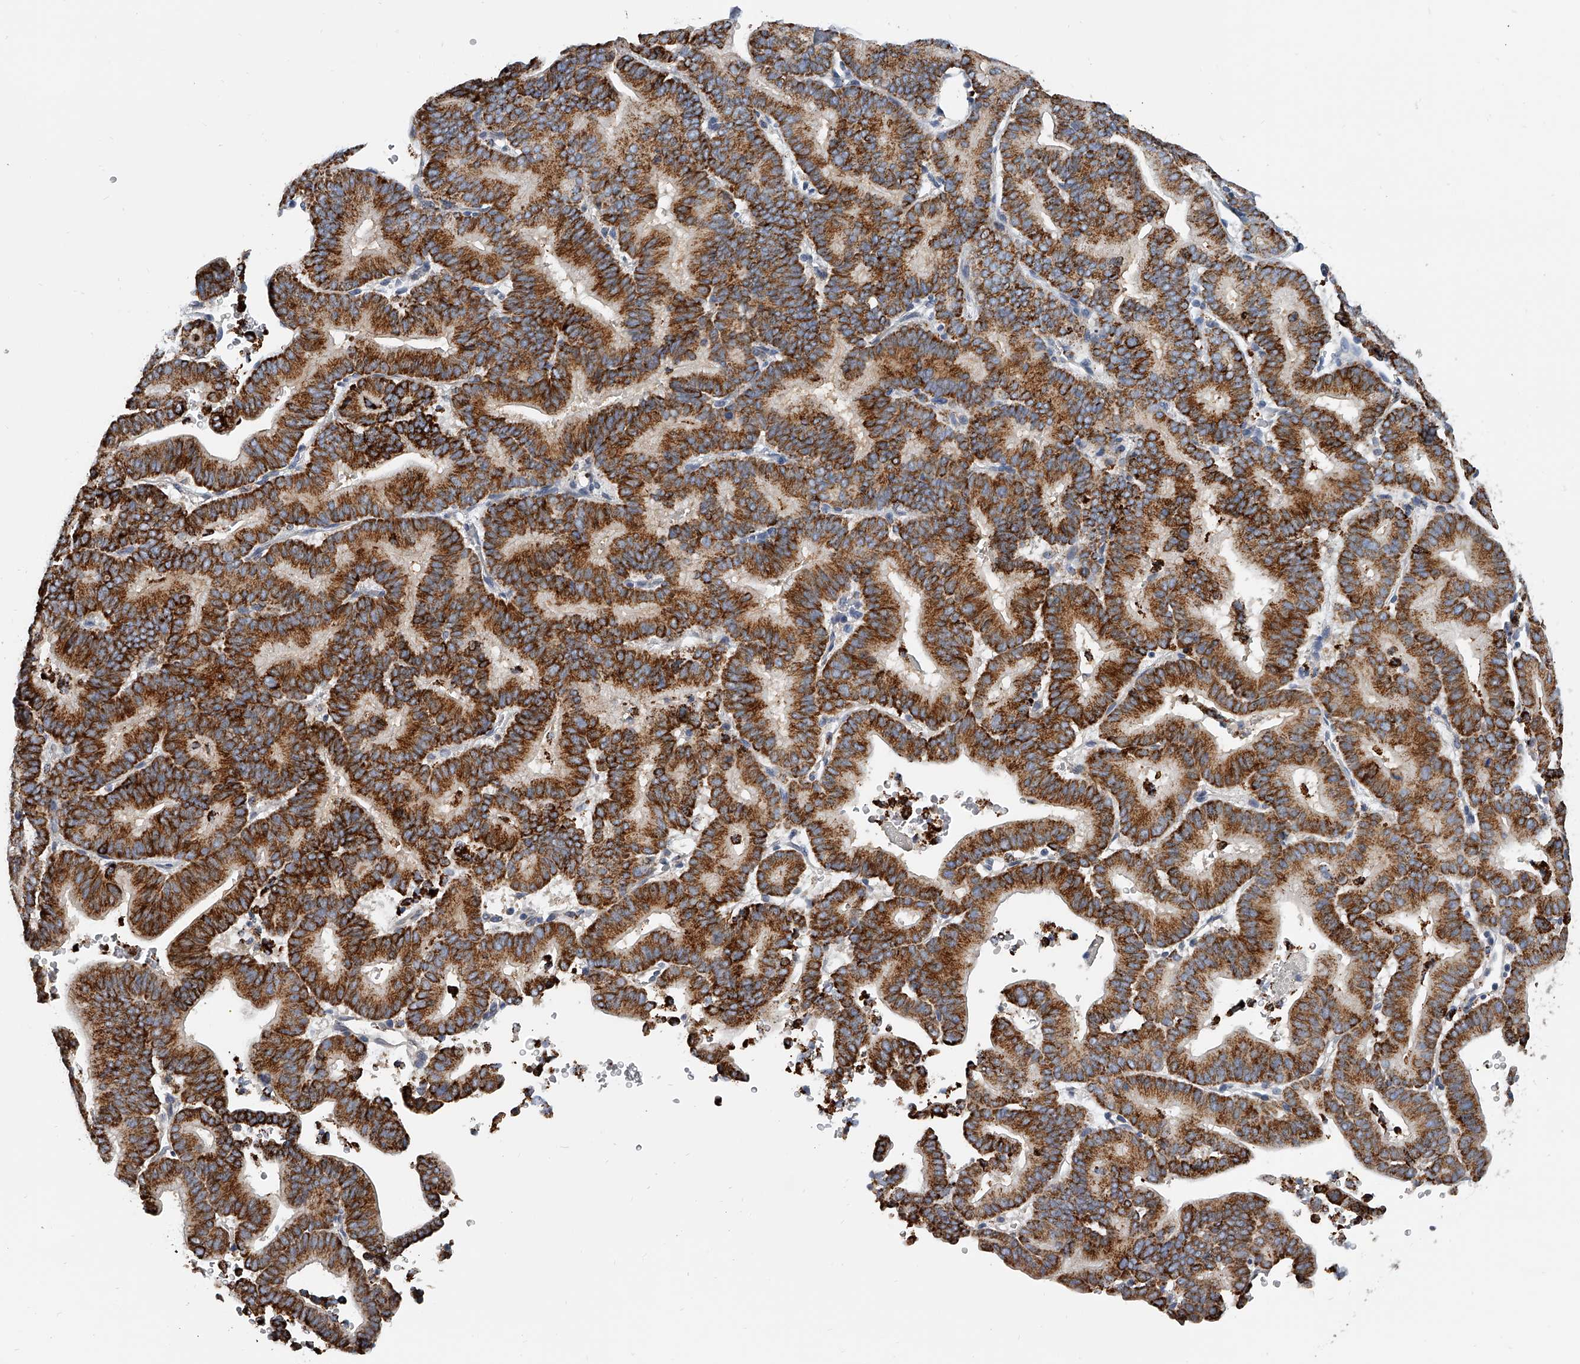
{"staining": {"intensity": "strong", "quantity": ">75%", "location": "cytoplasmic/membranous"}, "tissue": "liver cancer", "cell_type": "Tumor cells", "image_type": "cancer", "snomed": [{"axis": "morphology", "description": "Cholangiocarcinoma"}, {"axis": "topography", "description": "Liver"}], "caption": "Immunohistochemical staining of liver cancer (cholangiocarcinoma) reveals high levels of strong cytoplasmic/membranous staining in approximately >75% of tumor cells.", "gene": "KLHL7", "patient": {"sex": "female", "age": 75}}